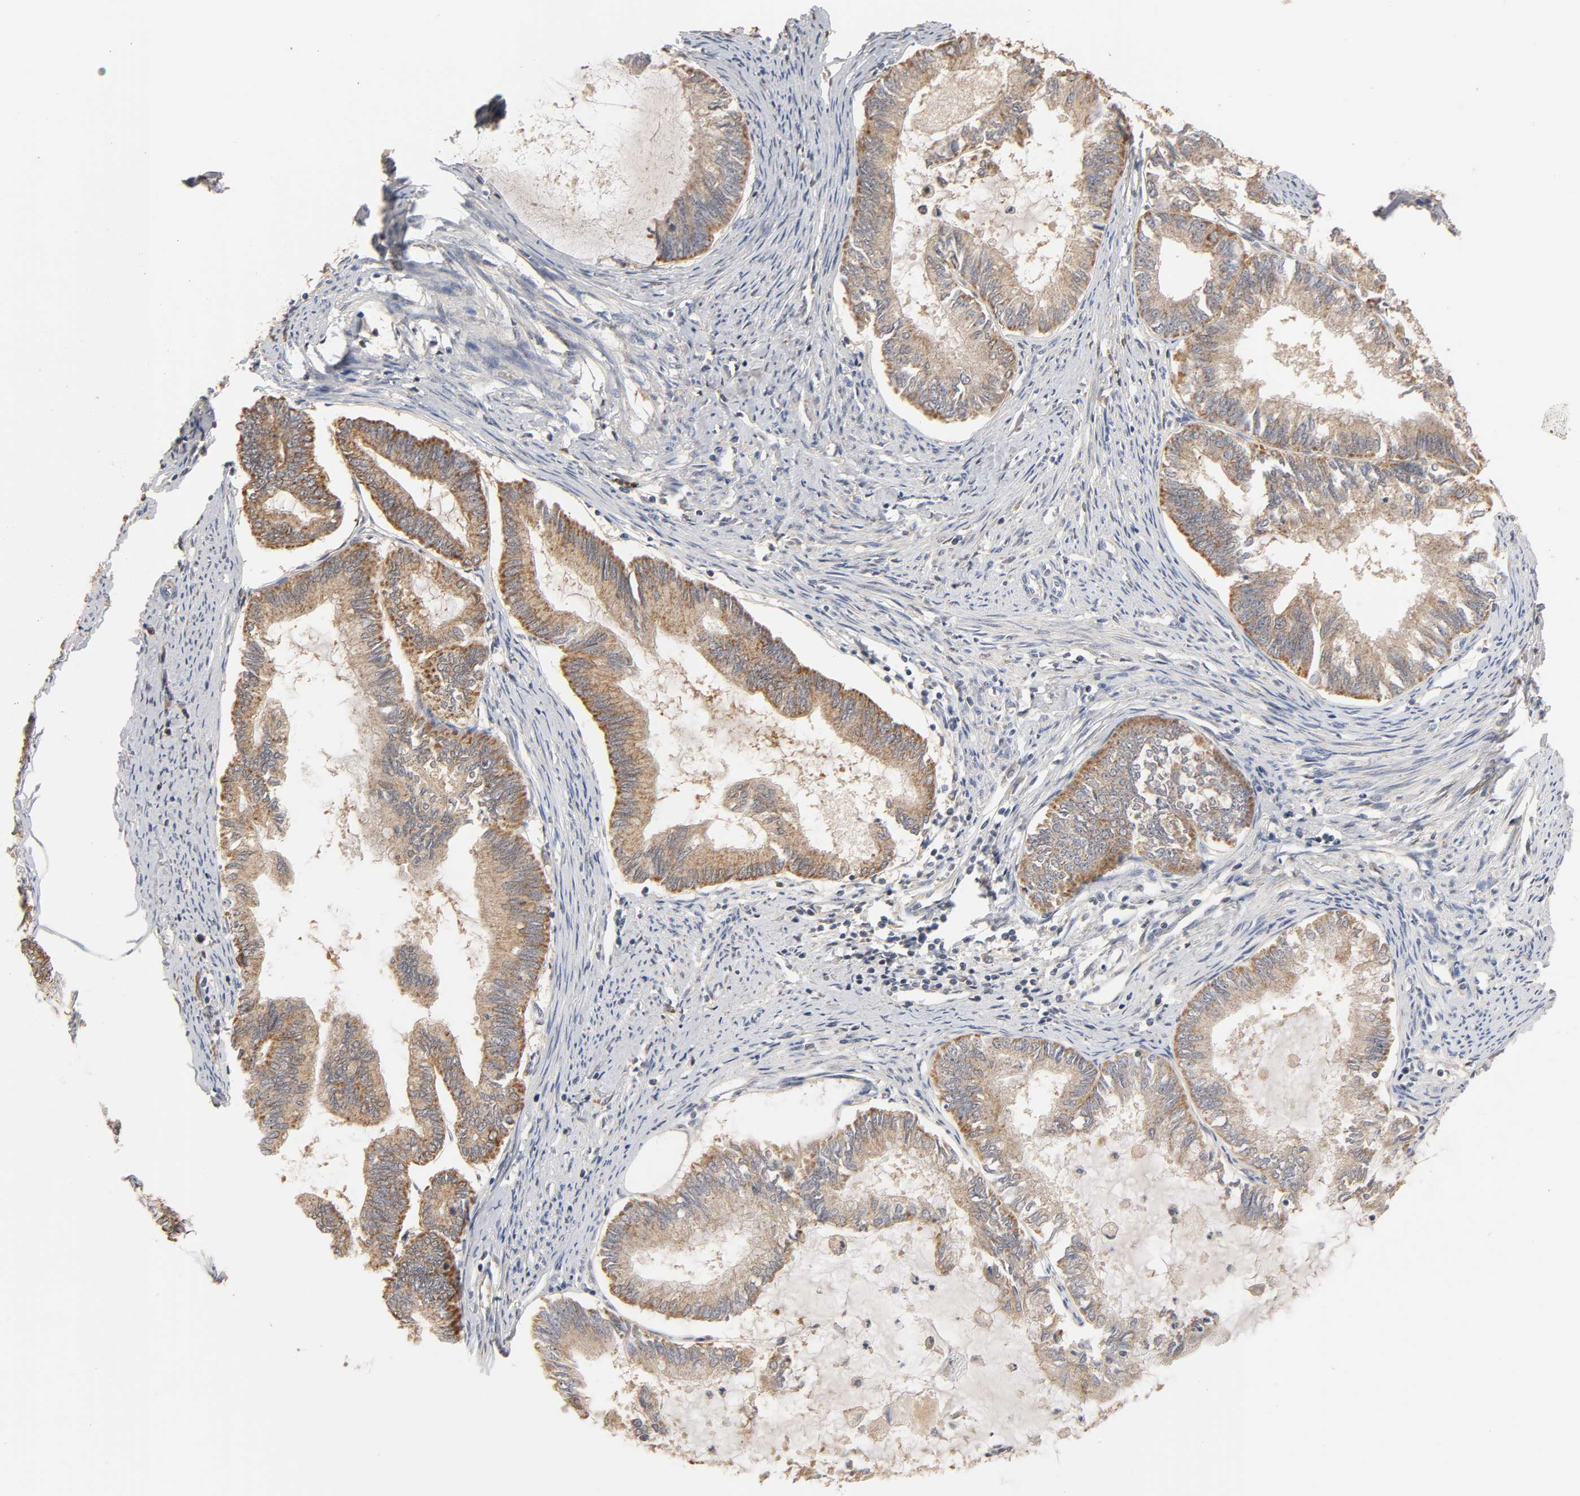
{"staining": {"intensity": "strong", "quantity": ">75%", "location": "cytoplasmic/membranous"}, "tissue": "endometrial cancer", "cell_type": "Tumor cells", "image_type": "cancer", "snomed": [{"axis": "morphology", "description": "Adenocarcinoma, NOS"}, {"axis": "topography", "description": "Endometrium"}], "caption": "Human endometrial cancer (adenocarcinoma) stained for a protein (brown) reveals strong cytoplasmic/membranous positive staining in approximately >75% of tumor cells.", "gene": "GSTZ1", "patient": {"sex": "female", "age": 86}}